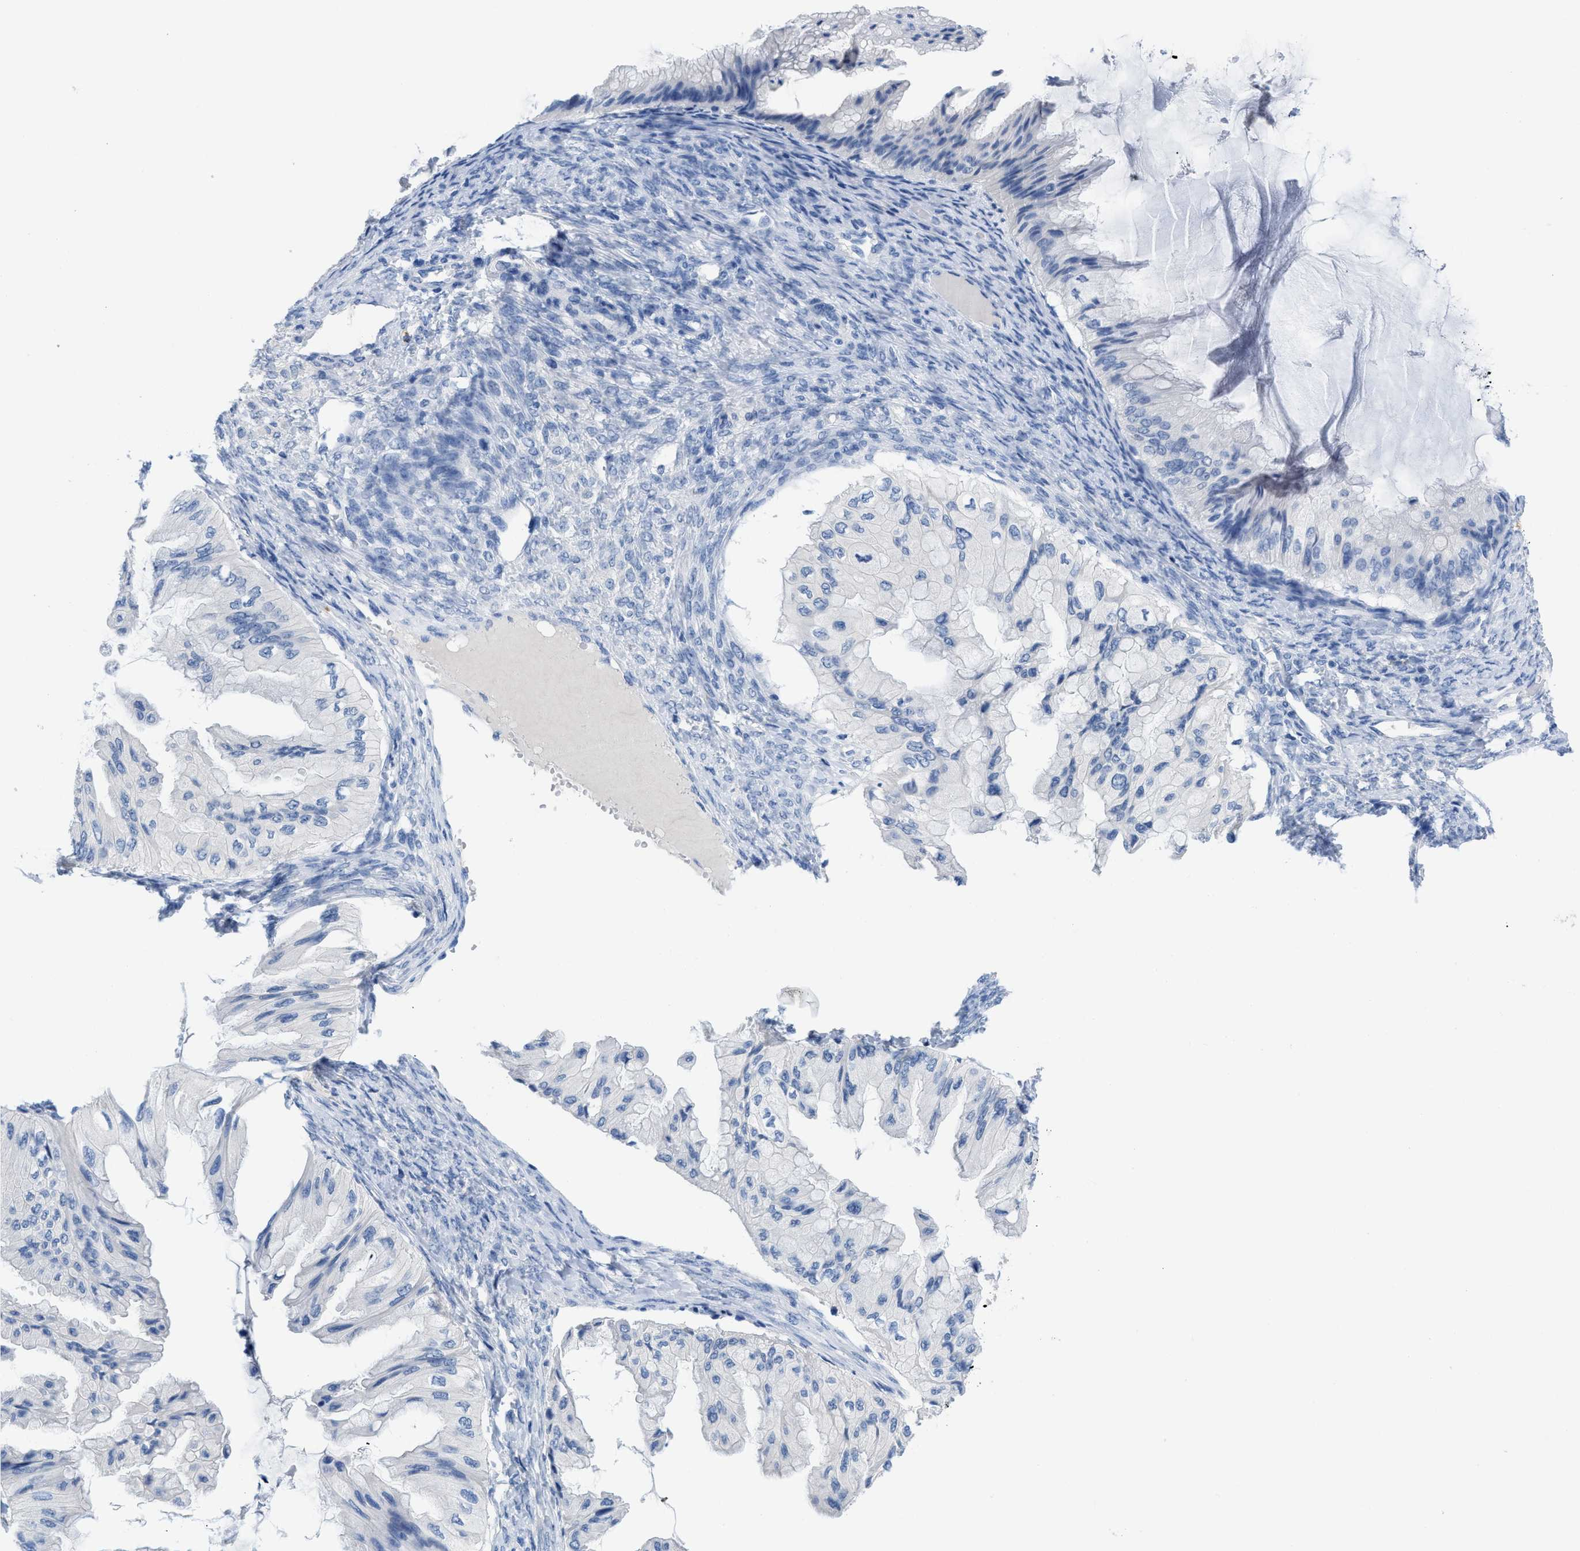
{"staining": {"intensity": "negative", "quantity": "none", "location": "none"}, "tissue": "ovarian cancer", "cell_type": "Tumor cells", "image_type": "cancer", "snomed": [{"axis": "morphology", "description": "Cystadenocarcinoma, mucinous, NOS"}, {"axis": "topography", "description": "Ovary"}], "caption": "Human mucinous cystadenocarcinoma (ovarian) stained for a protein using IHC displays no staining in tumor cells.", "gene": "CR1", "patient": {"sex": "female", "age": 61}}